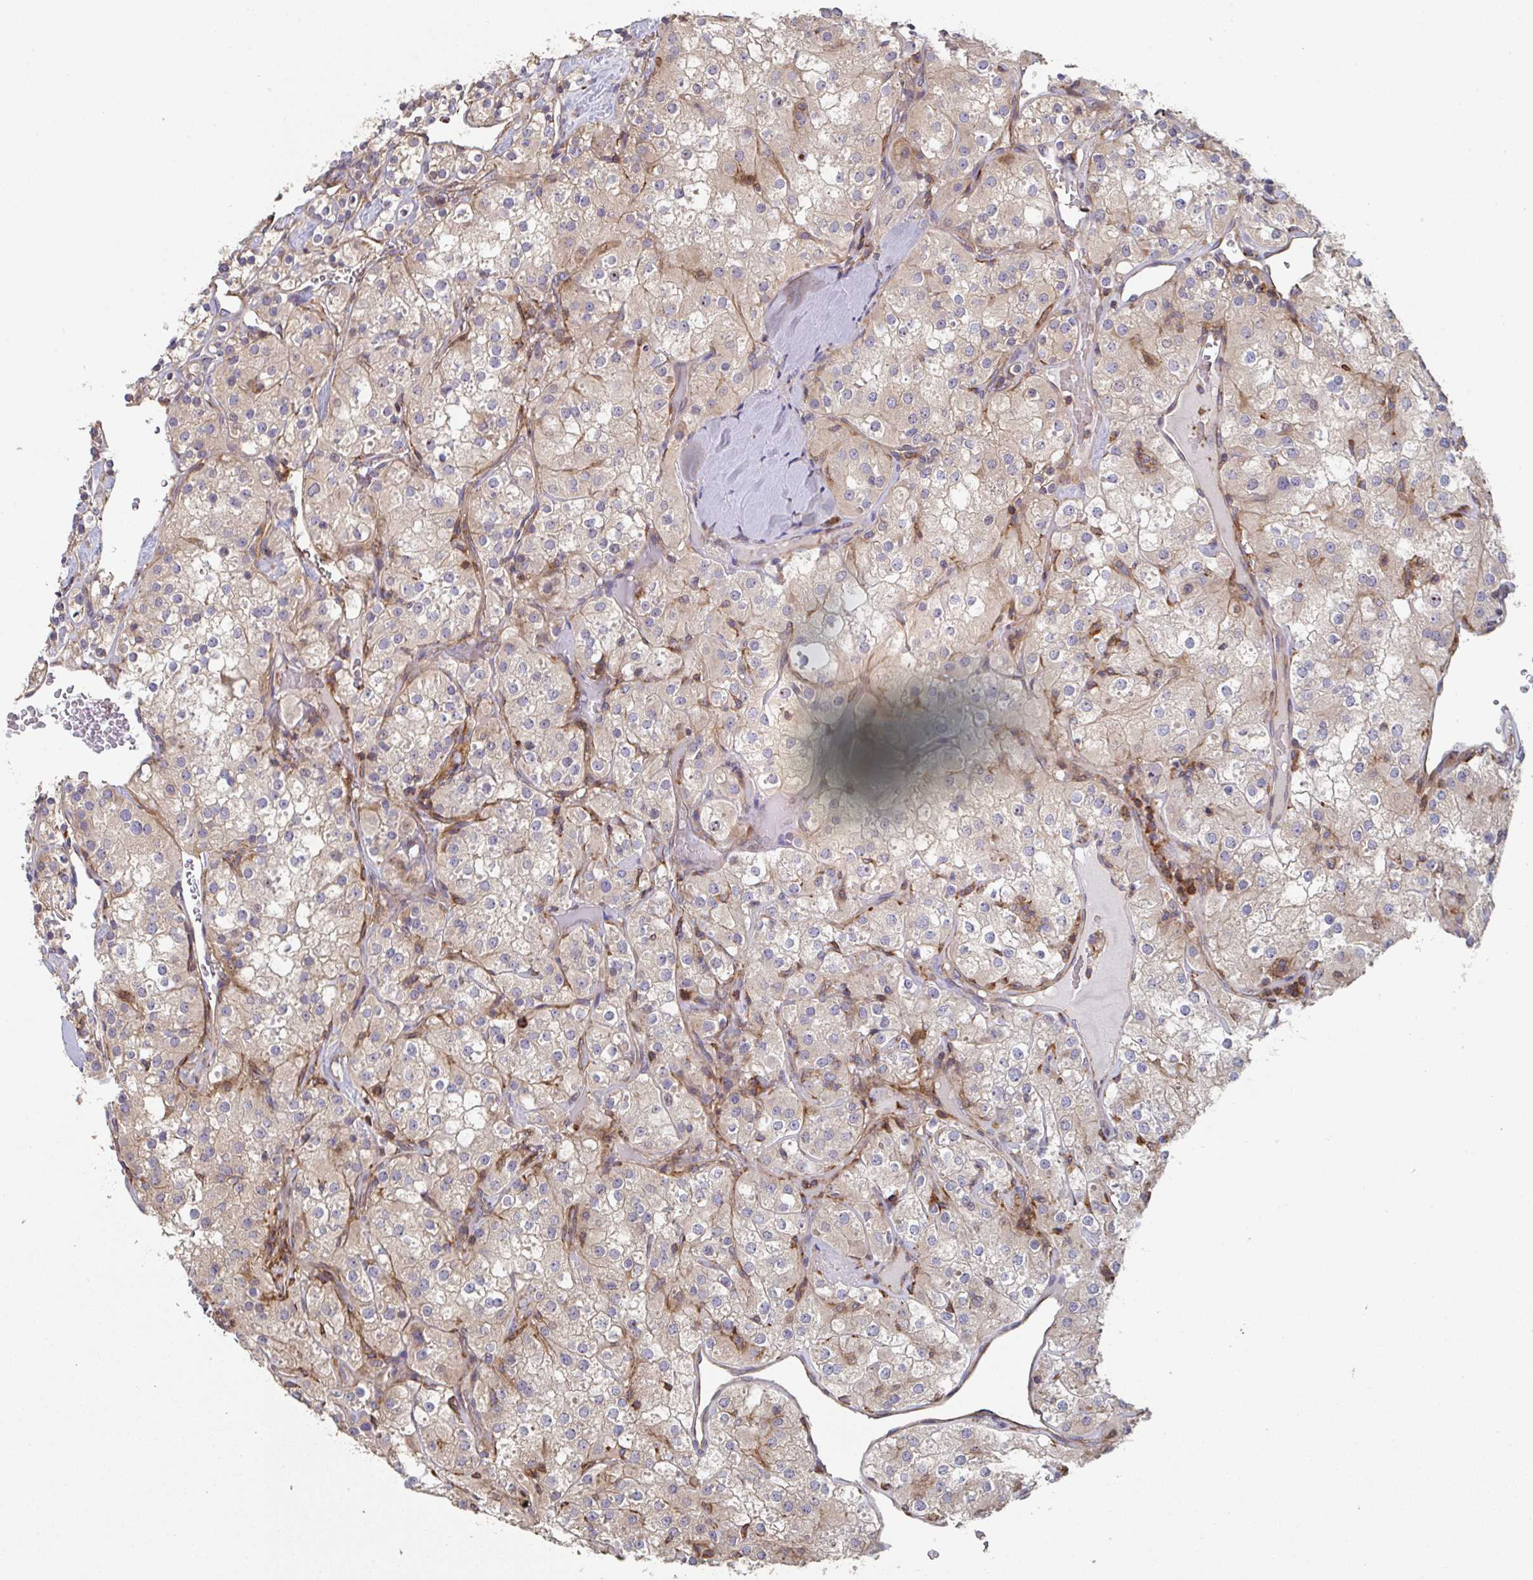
{"staining": {"intensity": "weak", "quantity": ">75%", "location": "cytoplasmic/membranous"}, "tissue": "renal cancer", "cell_type": "Tumor cells", "image_type": "cancer", "snomed": [{"axis": "morphology", "description": "Adenocarcinoma, NOS"}, {"axis": "topography", "description": "Kidney"}], "caption": "This is an image of immunohistochemistry staining of renal cancer (adenocarcinoma), which shows weak positivity in the cytoplasmic/membranous of tumor cells.", "gene": "FZD2", "patient": {"sex": "male", "age": 77}}